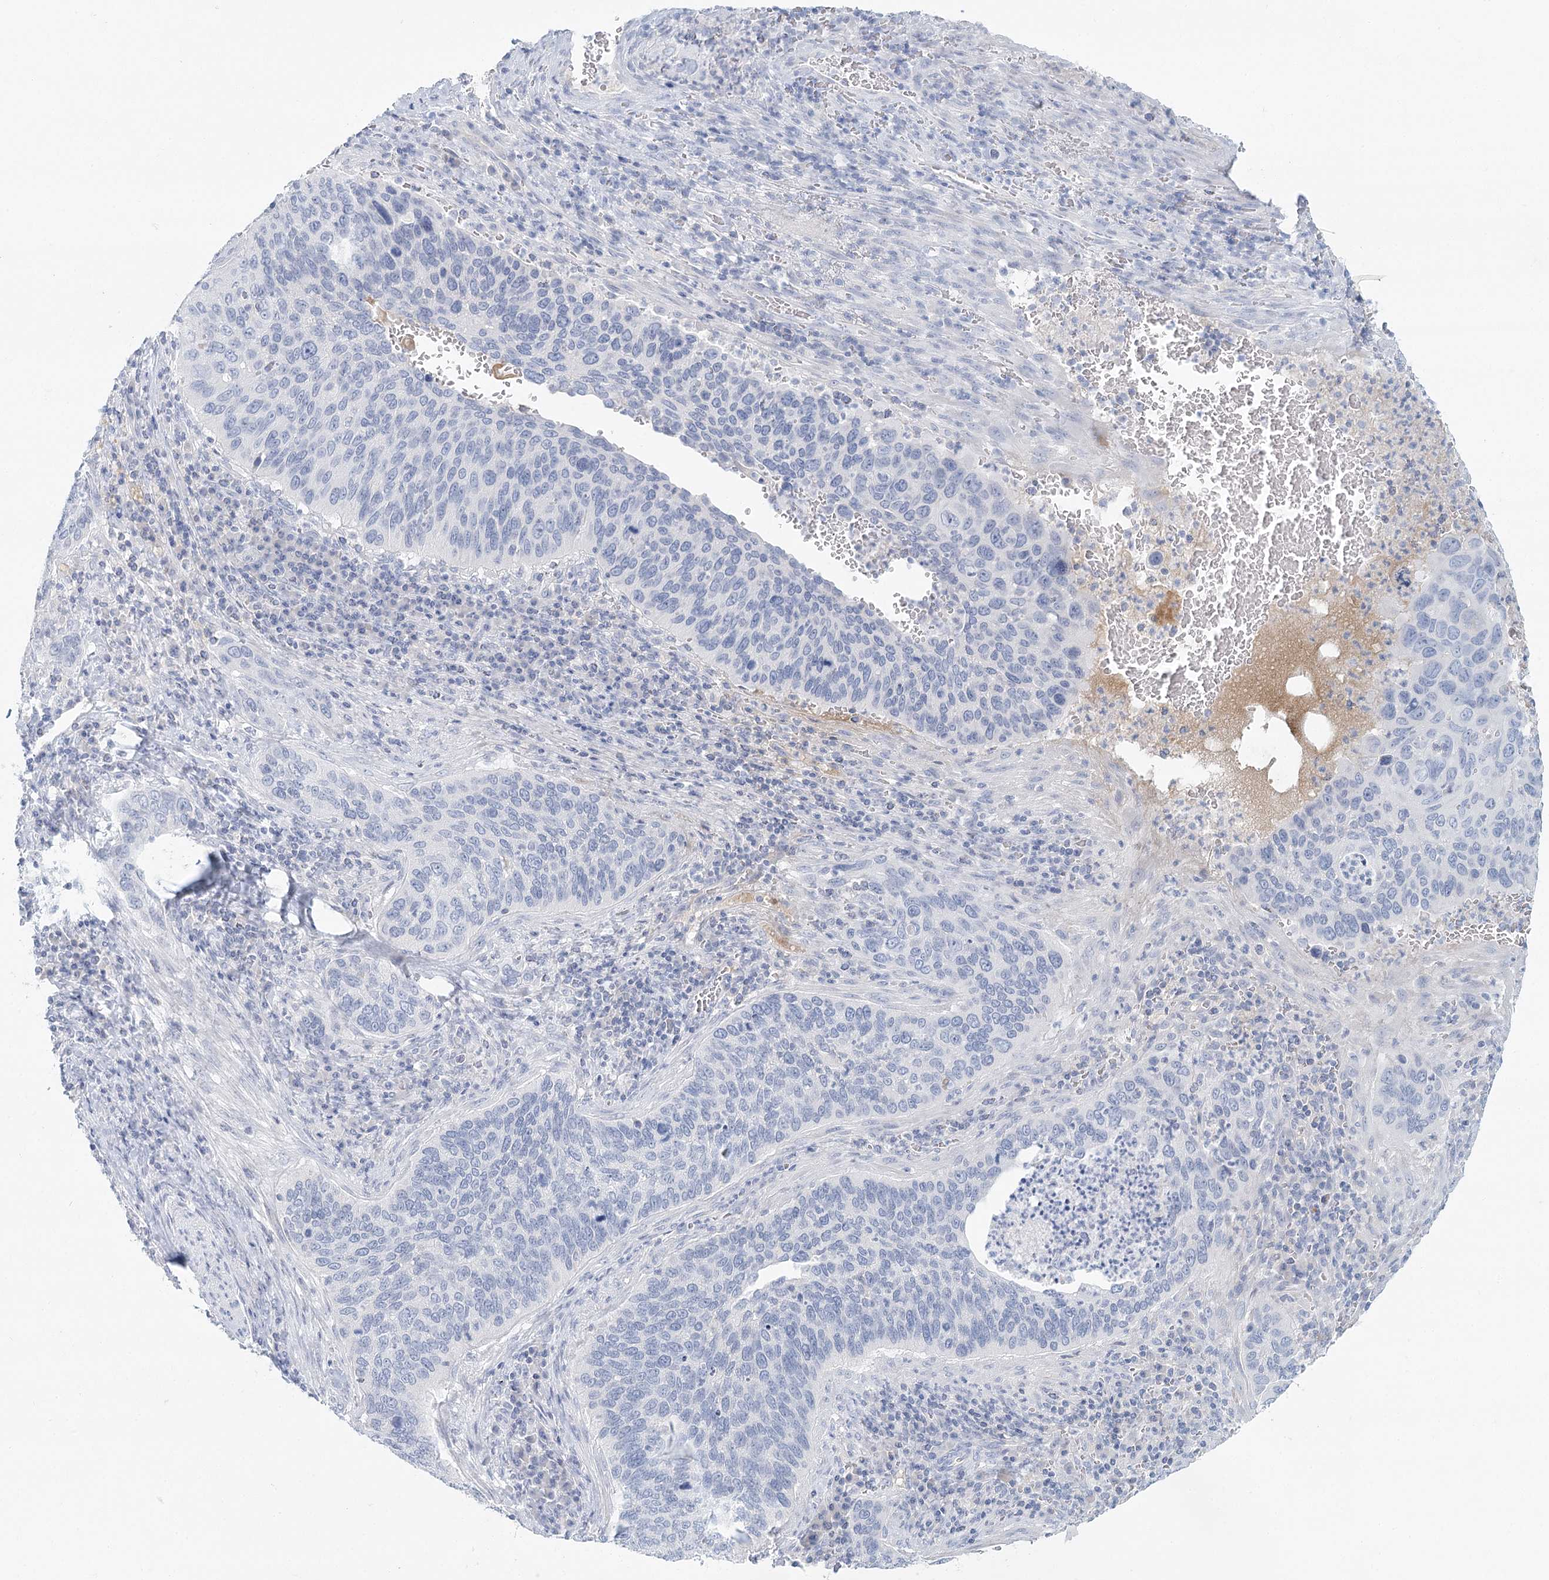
{"staining": {"intensity": "negative", "quantity": "none", "location": "none"}, "tissue": "cervical cancer", "cell_type": "Tumor cells", "image_type": "cancer", "snomed": [{"axis": "morphology", "description": "Squamous cell carcinoma, NOS"}, {"axis": "topography", "description": "Cervix"}], "caption": "This is an immunohistochemistry (IHC) image of human squamous cell carcinoma (cervical). There is no positivity in tumor cells.", "gene": "DMGDH", "patient": {"sex": "female", "age": 53}}